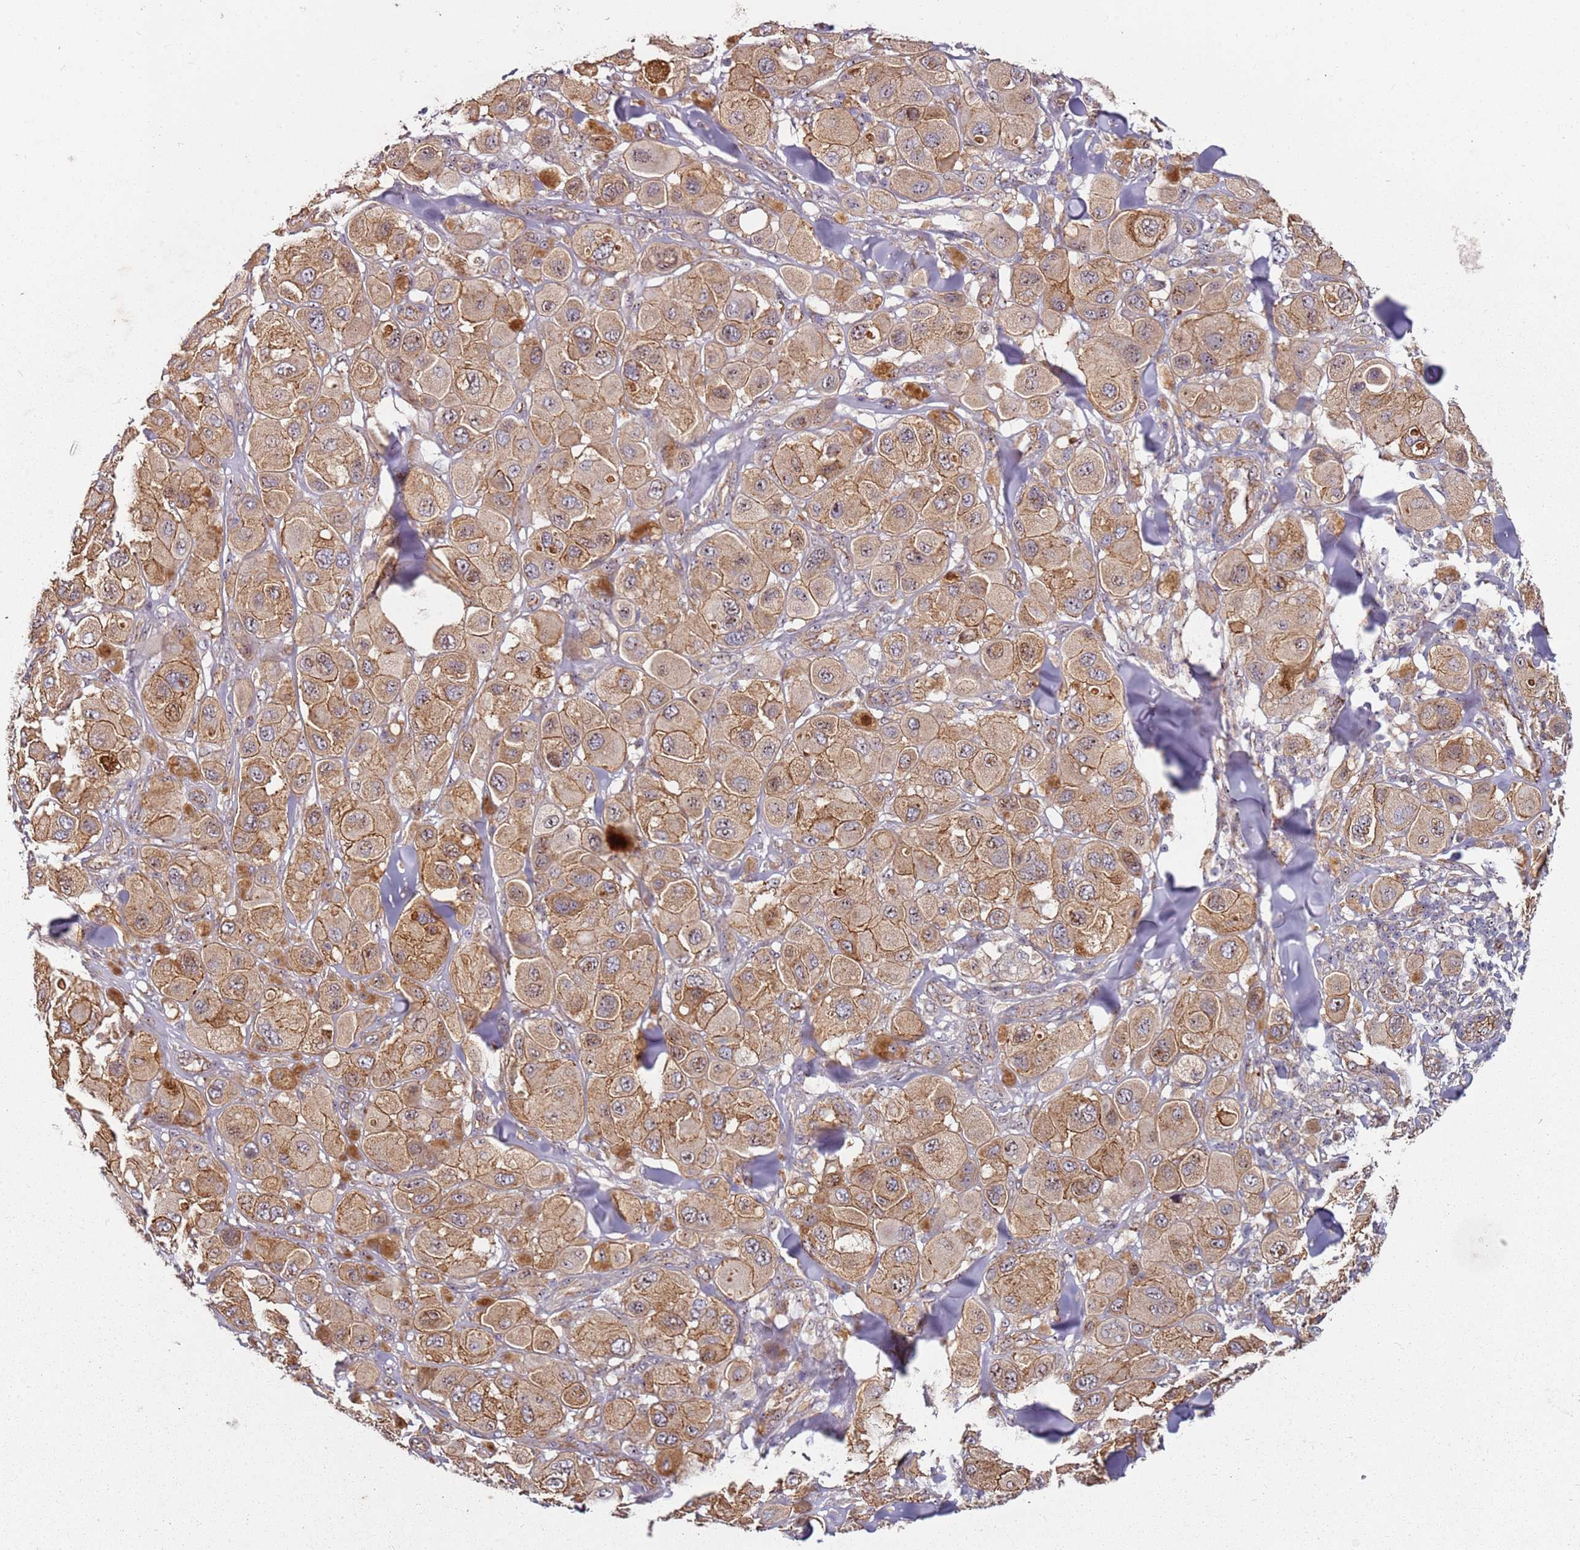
{"staining": {"intensity": "moderate", "quantity": ">75%", "location": "cytoplasmic/membranous"}, "tissue": "melanoma", "cell_type": "Tumor cells", "image_type": "cancer", "snomed": [{"axis": "morphology", "description": "Malignant melanoma, Metastatic site"}, {"axis": "topography", "description": "Skin"}], "caption": "This is a photomicrograph of immunohistochemistry staining of melanoma, which shows moderate expression in the cytoplasmic/membranous of tumor cells.", "gene": "C2CD4B", "patient": {"sex": "male", "age": 41}}